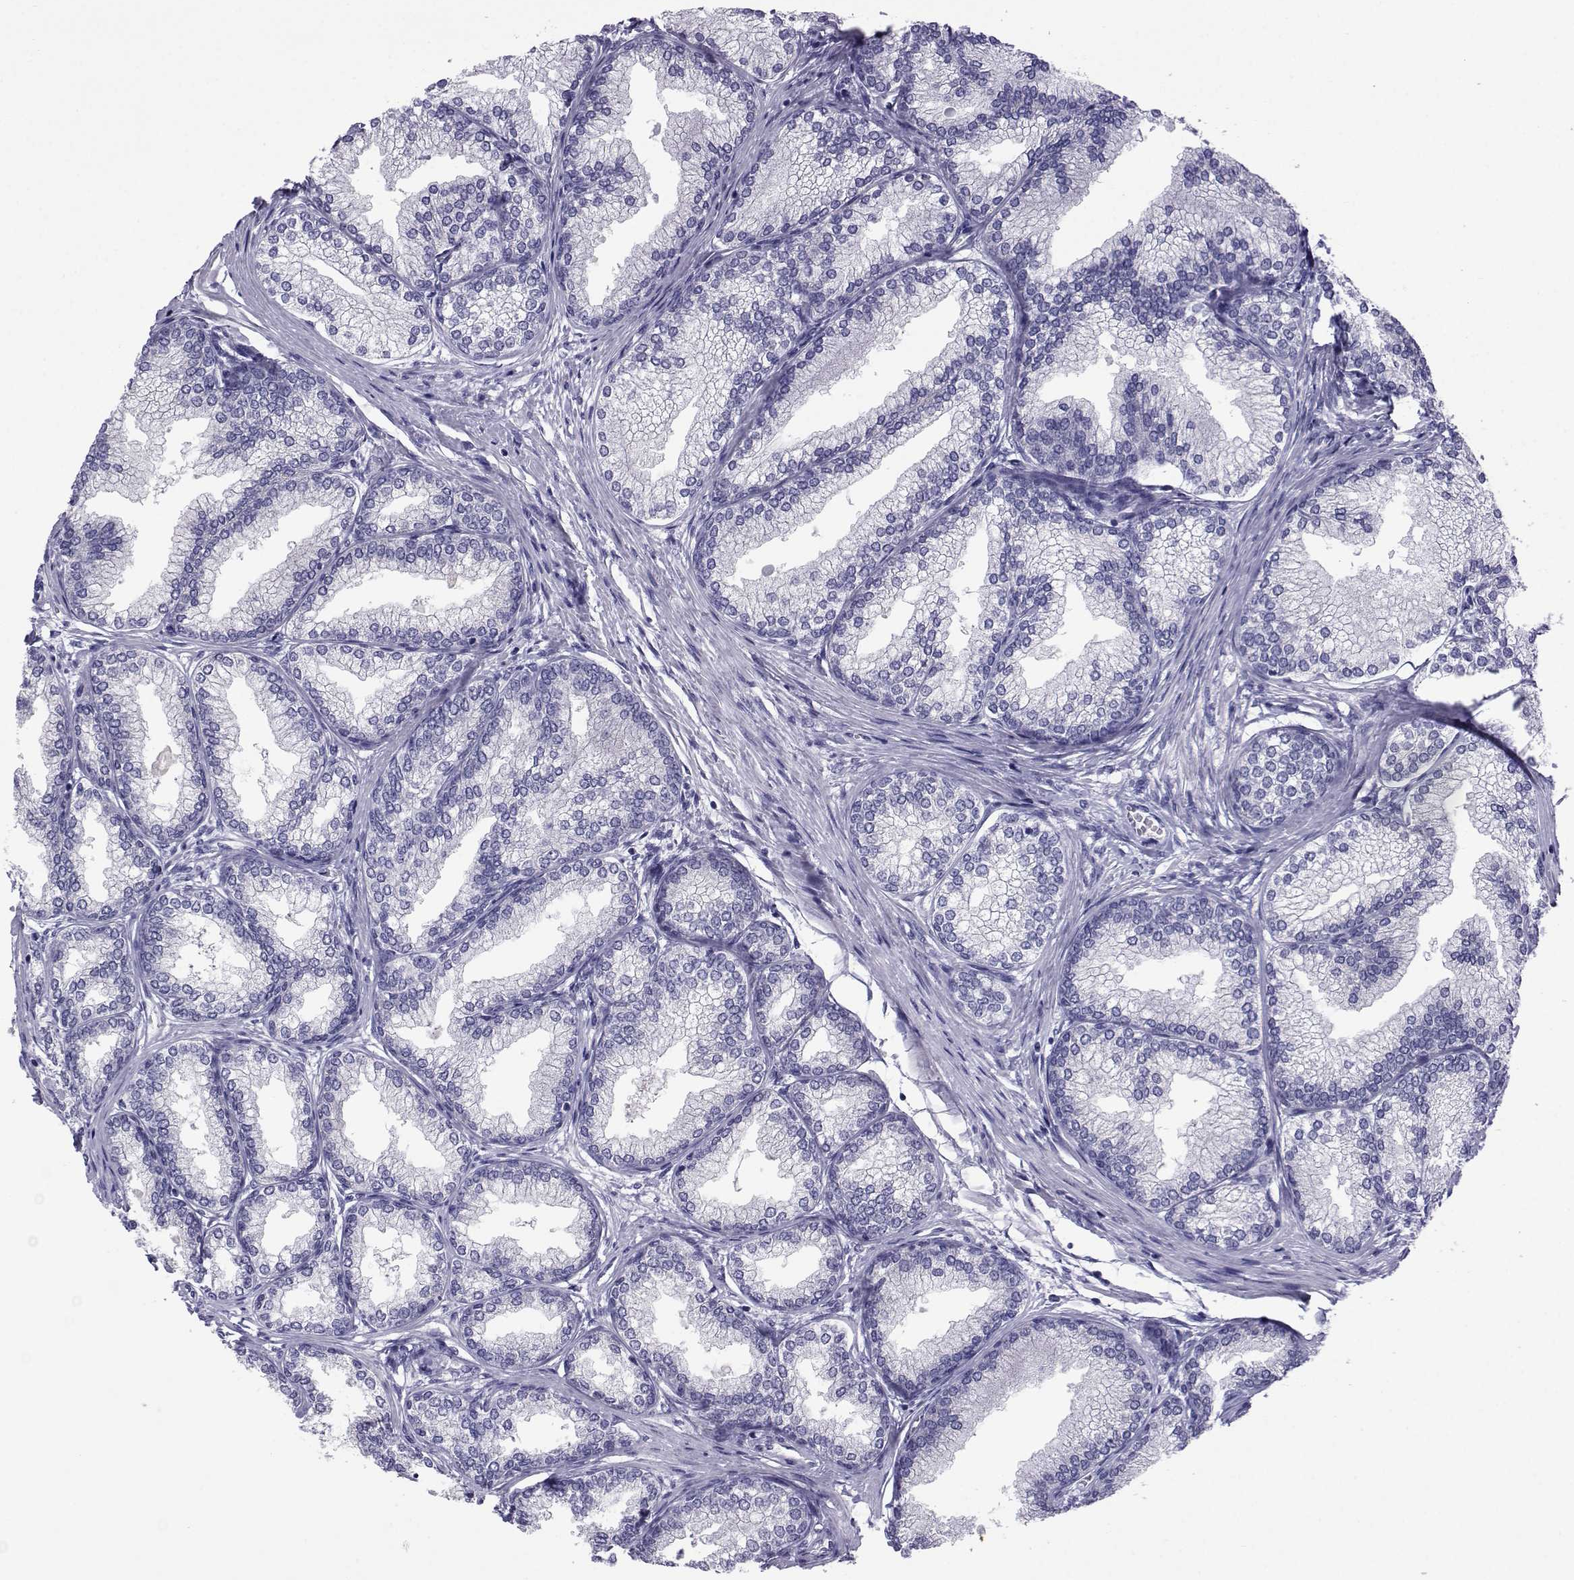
{"staining": {"intensity": "negative", "quantity": "none", "location": "none"}, "tissue": "prostate", "cell_type": "Glandular cells", "image_type": "normal", "snomed": [{"axis": "morphology", "description": "Normal tissue, NOS"}, {"axis": "topography", "description": "Prostate"}], "caption": "Prostate stained for a protein using immunohistochemistry exhibits no positivity glandular cells.", "gene": "COL22A1", "patient": {"sex": "male", "age": 72}}